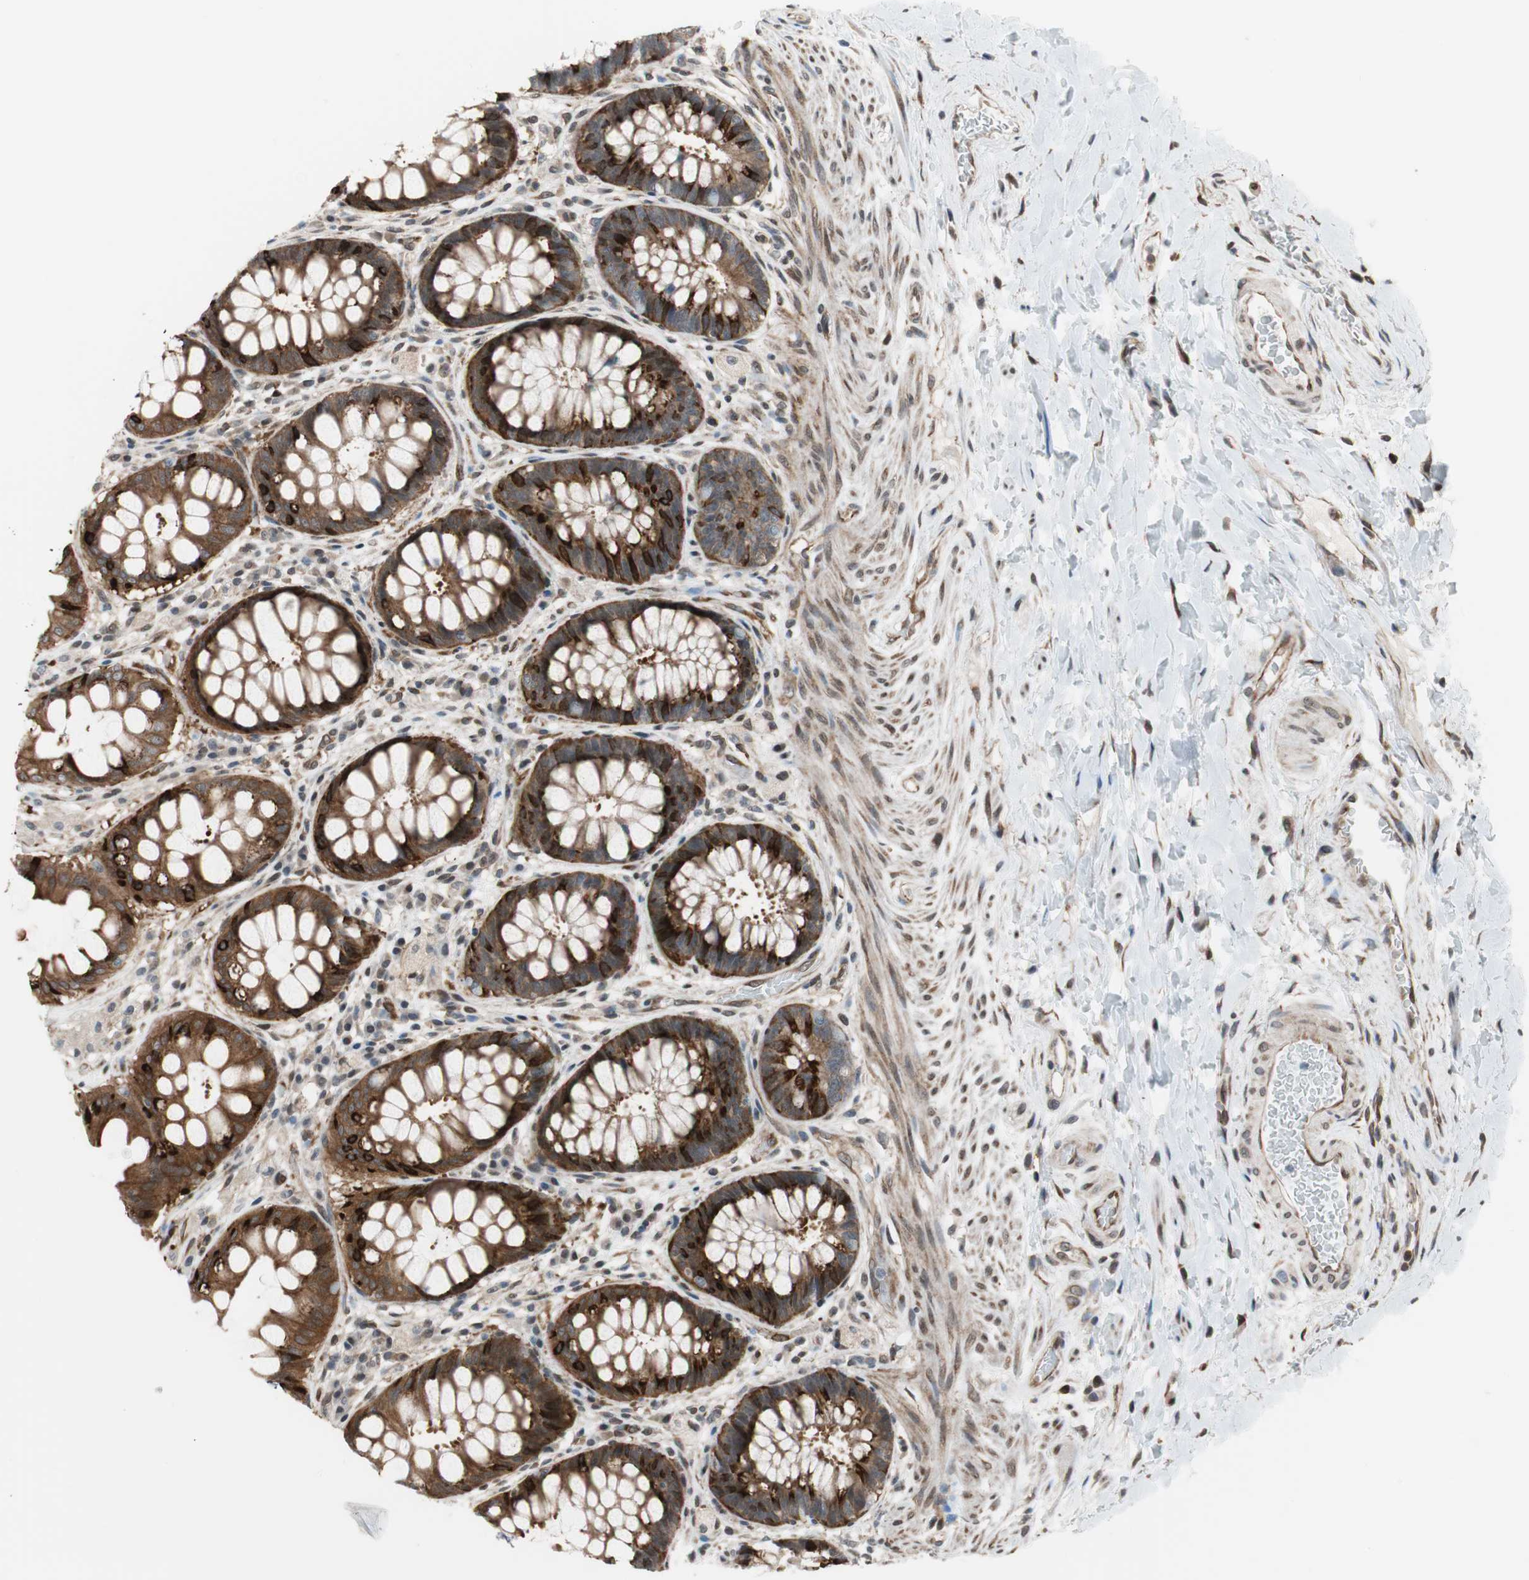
{"staining": {"intensity": "strong", "quantity": "25%-75%", "location": "cytoplasmic/membranous"}, "tissue": "rectum", "cell_type": "Glandular cells", "image_type": "normal", "snomed": [{"axis": "morphology", "description": "Normal tissue, NOS"}, {"axis": "topography", "description": "Rectum"}], "caption": "High-magnification brightfield microscopy of unremarkable rectum stained with DAB (brown) and counterstained with hematoxylin (blue). glandular cells exhibit strong cytoplasmic/membranous expression is appreciated in approximately25%-75% of cells.", "gene": "ZNF512B", "patient": {"sex": "female", "age": 46}}